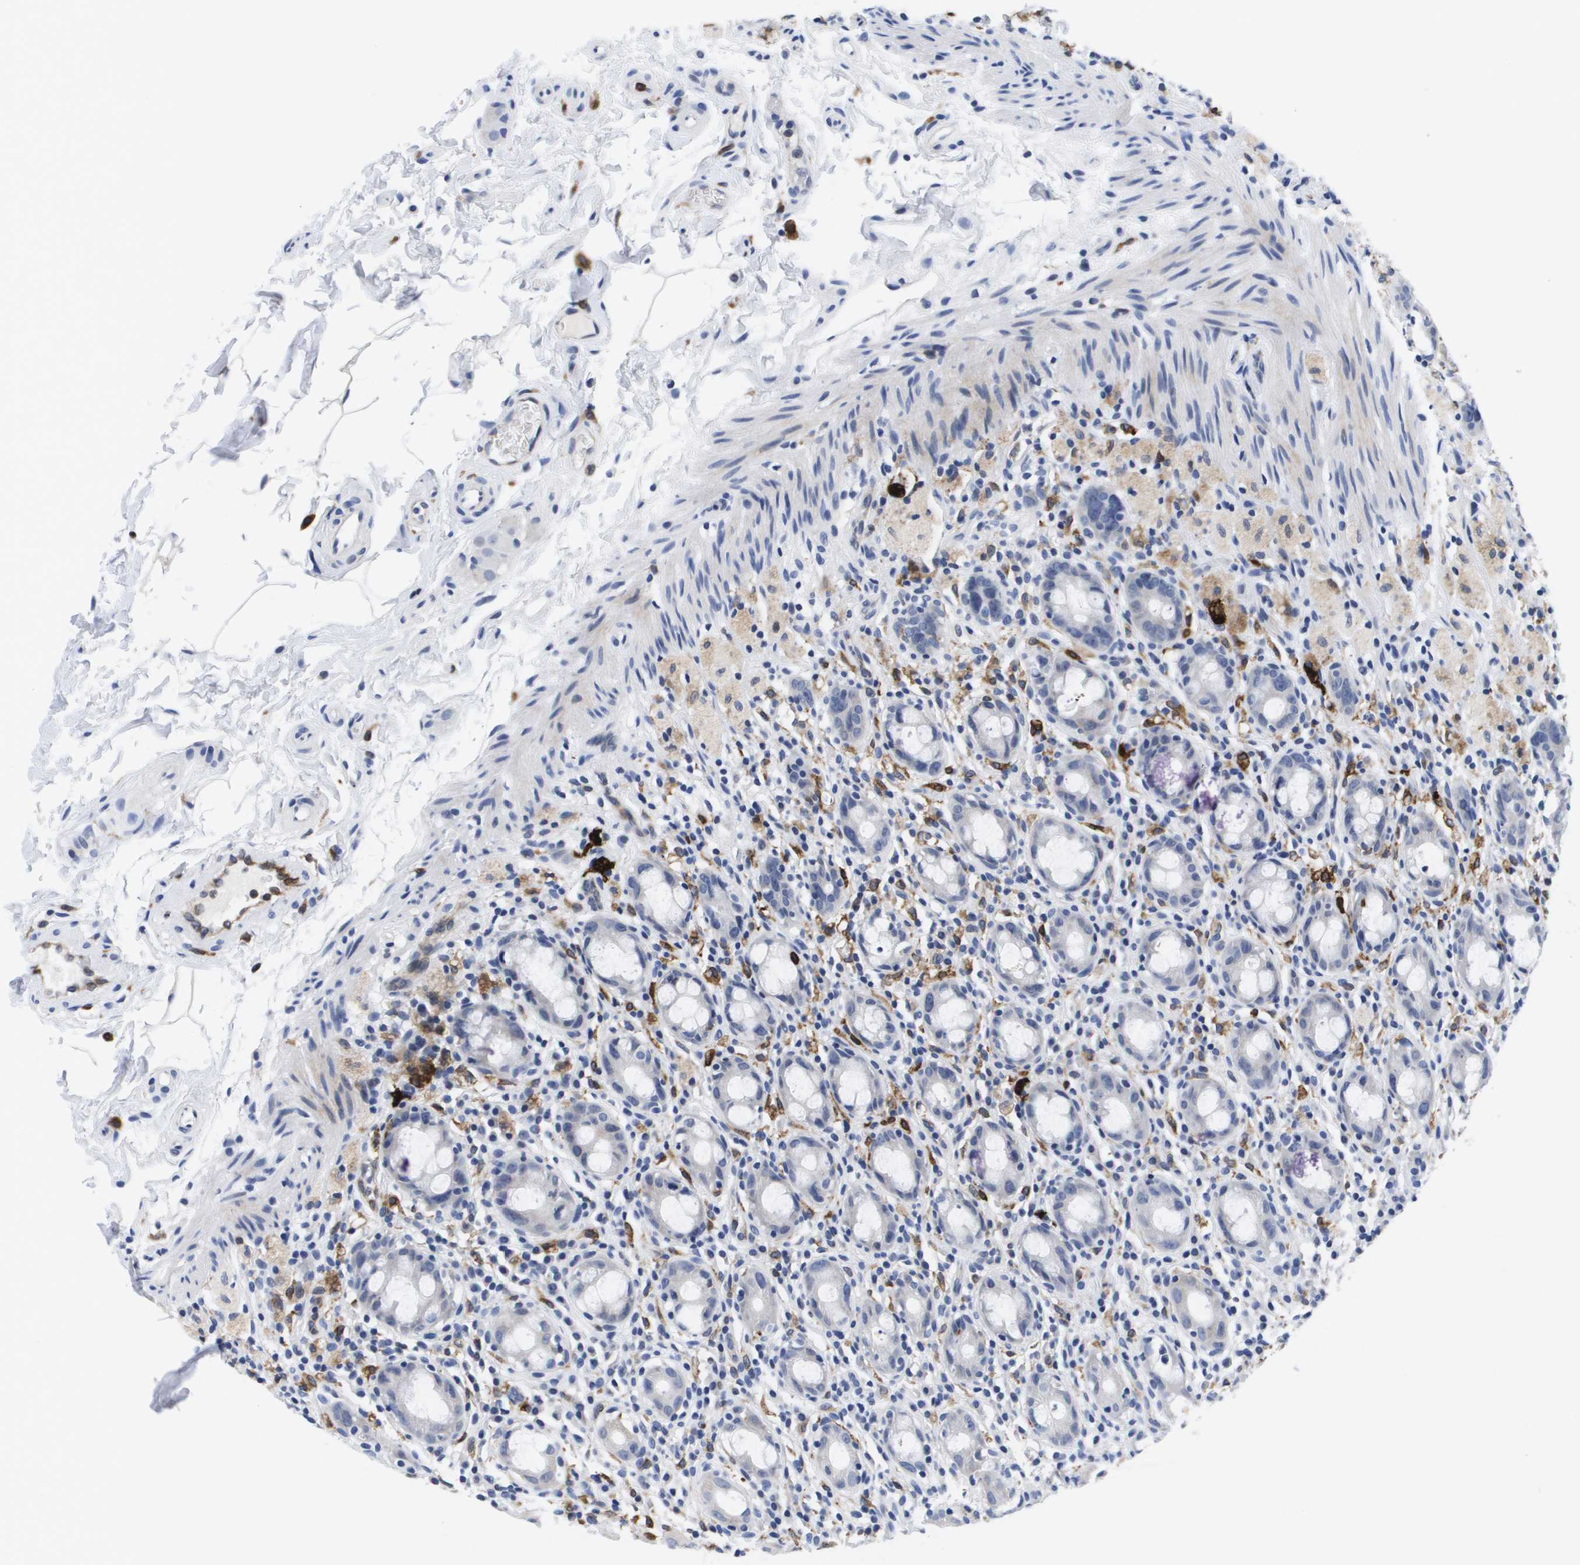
{"staining": {"intensity": "weak", "quantity": "<25%", "location": "cytoplasmic/membranous"}, "tissue": "rectum", "cell_type": "Glandular cells", "image_type": "normal", "snomed": [{"axis": "morphology", "description": "Normal tissue, NOS"}, {"axis": "topography", "description": "Rectum"}], "caption": "DAB immunohistochemical staining of unremarkable human rectum reveals no significant positivity in glandular cells.", "gene": "HMOX1", "patient": {"sex": "male", "age": 44}}